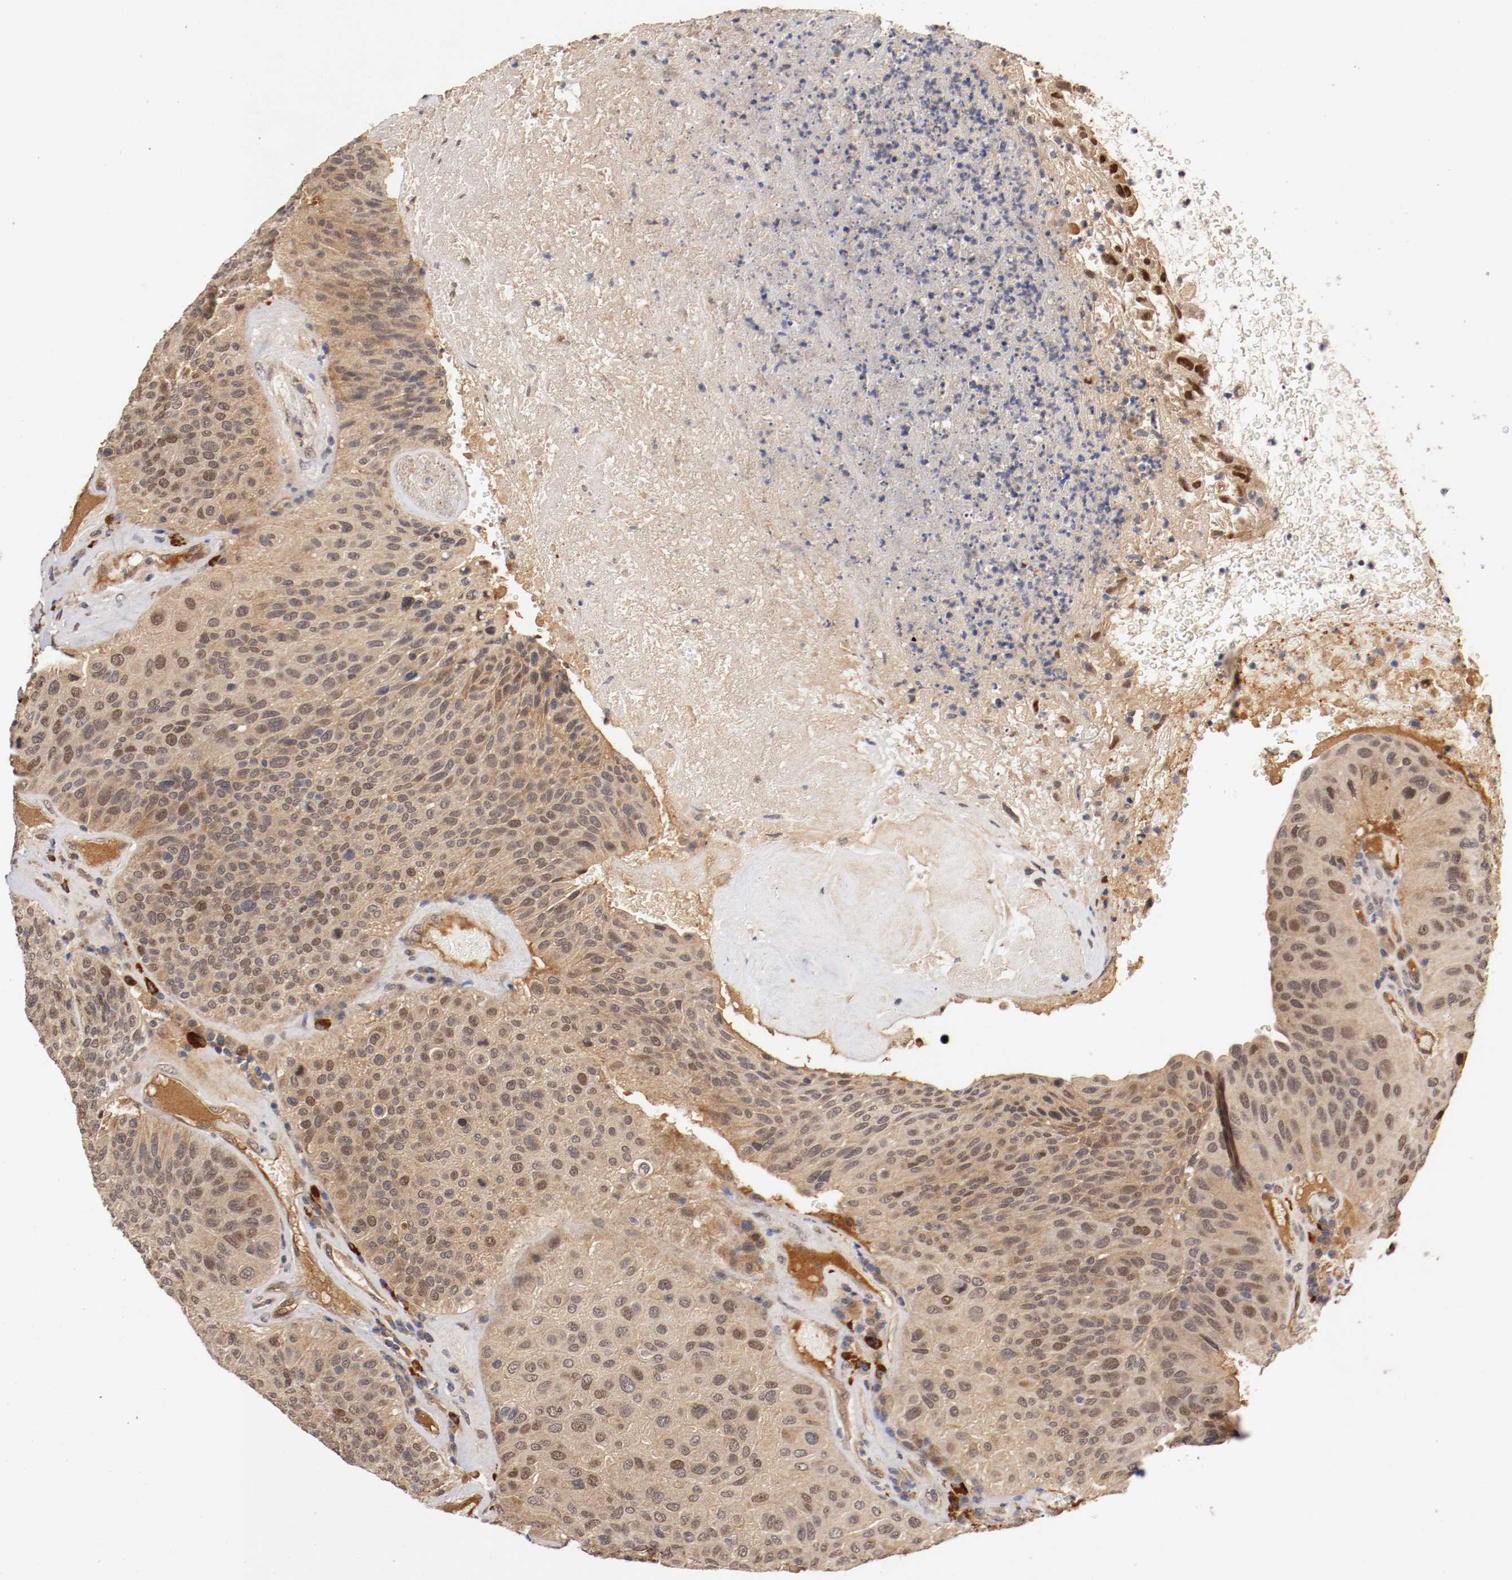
{"staining": {"intensity": "weak", "quantity": ">75%", "location": "cytoplasmic/membranous,nuclear"}, "tissue": "urothelial cancer", "cell_type": "Tumor cells", "image_type": "cancer", "snomed": [{"axis": "morphology", "description": "Urothelial carcinoma, High grade"}, {"axis": "topography", "description": "Urinary bladder"}], "caption": "Protein expression analysis of urothelial cancer displays weak cytoplasmic/membranous and nuclear expression in approximately >75% of tumor cells.", "gene": "DNMT3B", "patient": {"sex": "male", "age": 66}}